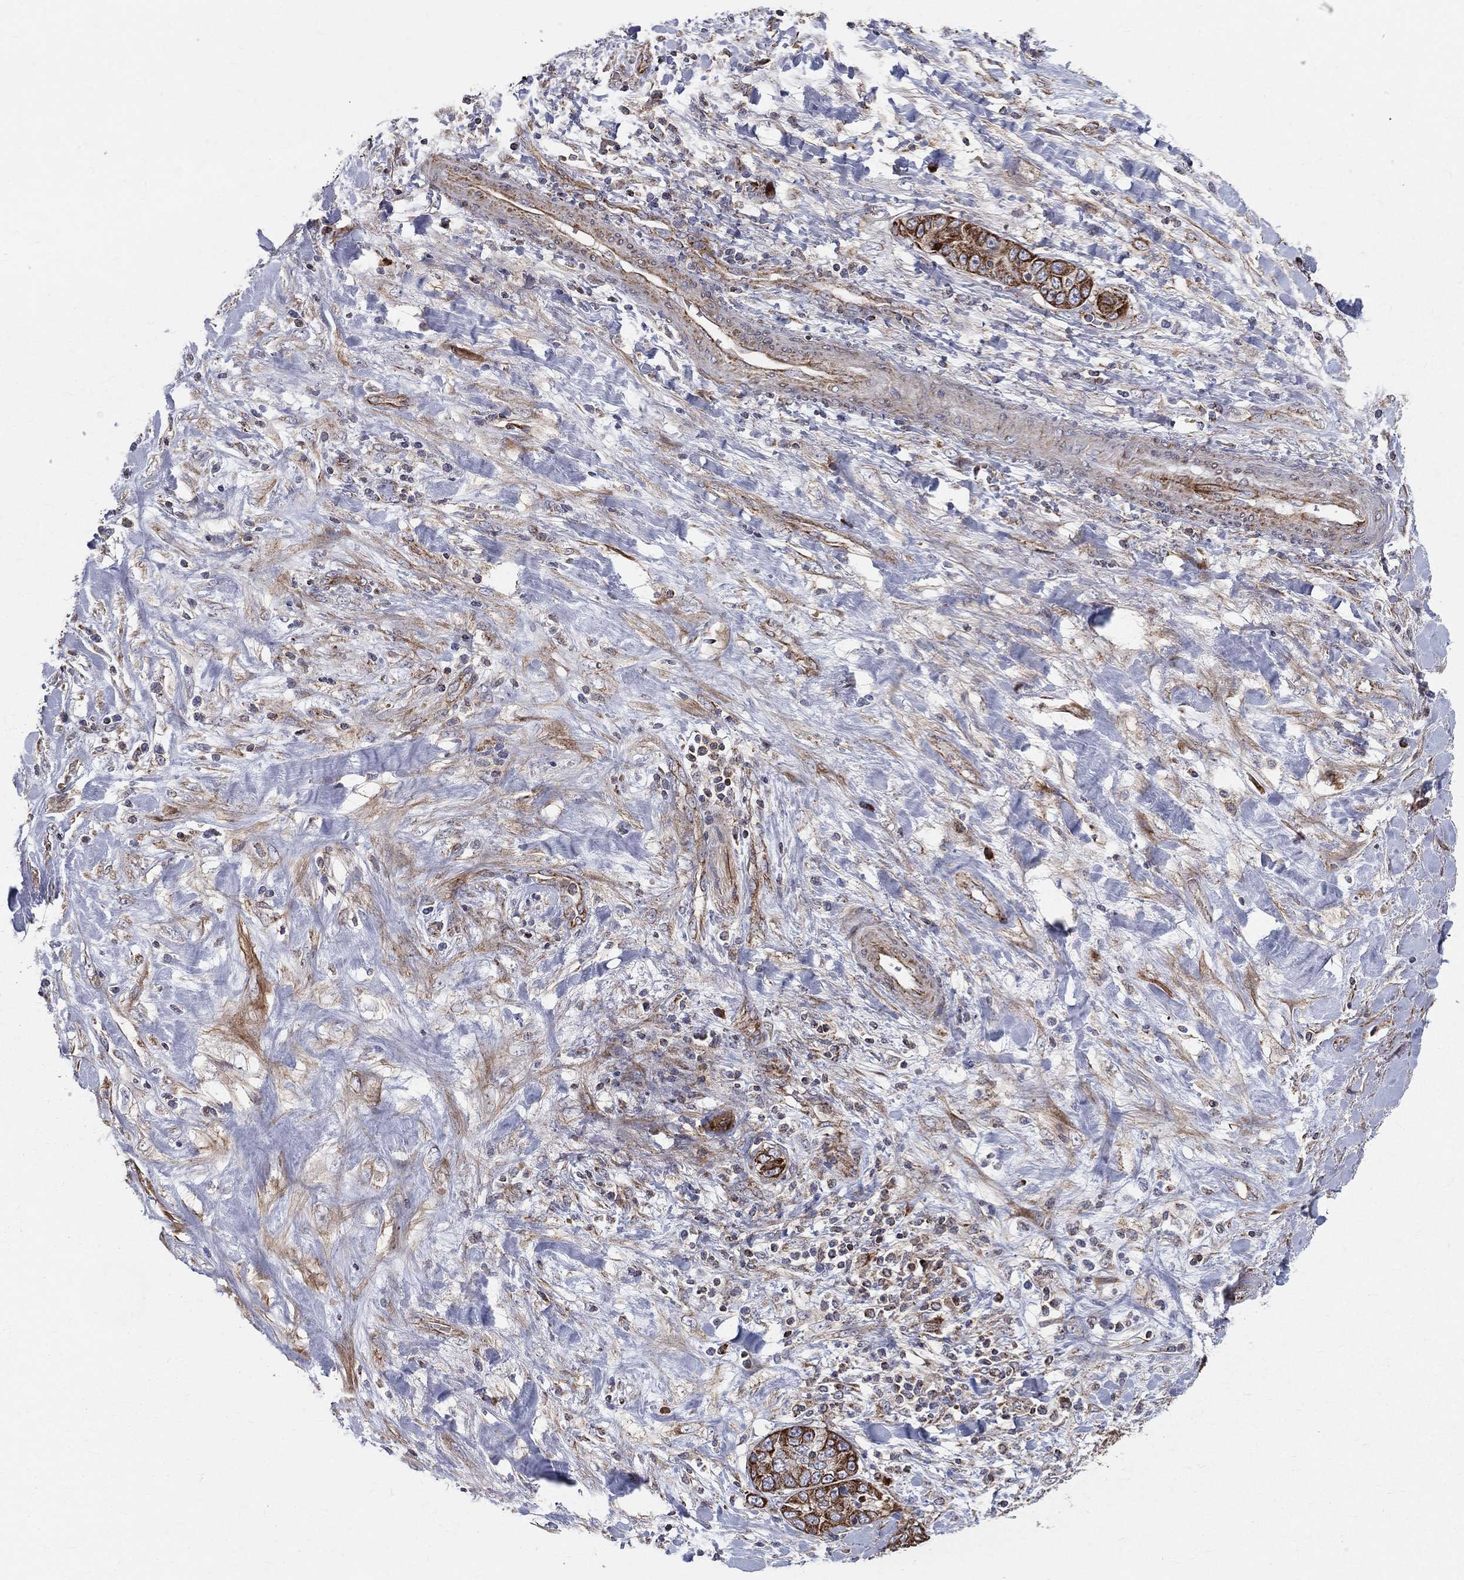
{"staining": {"intensity": "strong", "quantity": ">75%", "location": "cytoplasmic/membranous"}, "tissue": "liver cancer", "cell_type": "Tumor cells", "image_type": "cancer", "snomed": [{"axis": "morphology", "description": "Cholangiocarcinoma"}, {"axis": "topography", "description": "Liver"}], "caption": "Liver cancer (cholangiocarcinoma) was stained to show a protein in brown. There is high levels of strong cytoplasmic/membranous expression in about >75% of tumor cells.", "gene": "MIX23", "patient": {"sex": "female", "age": 52}}